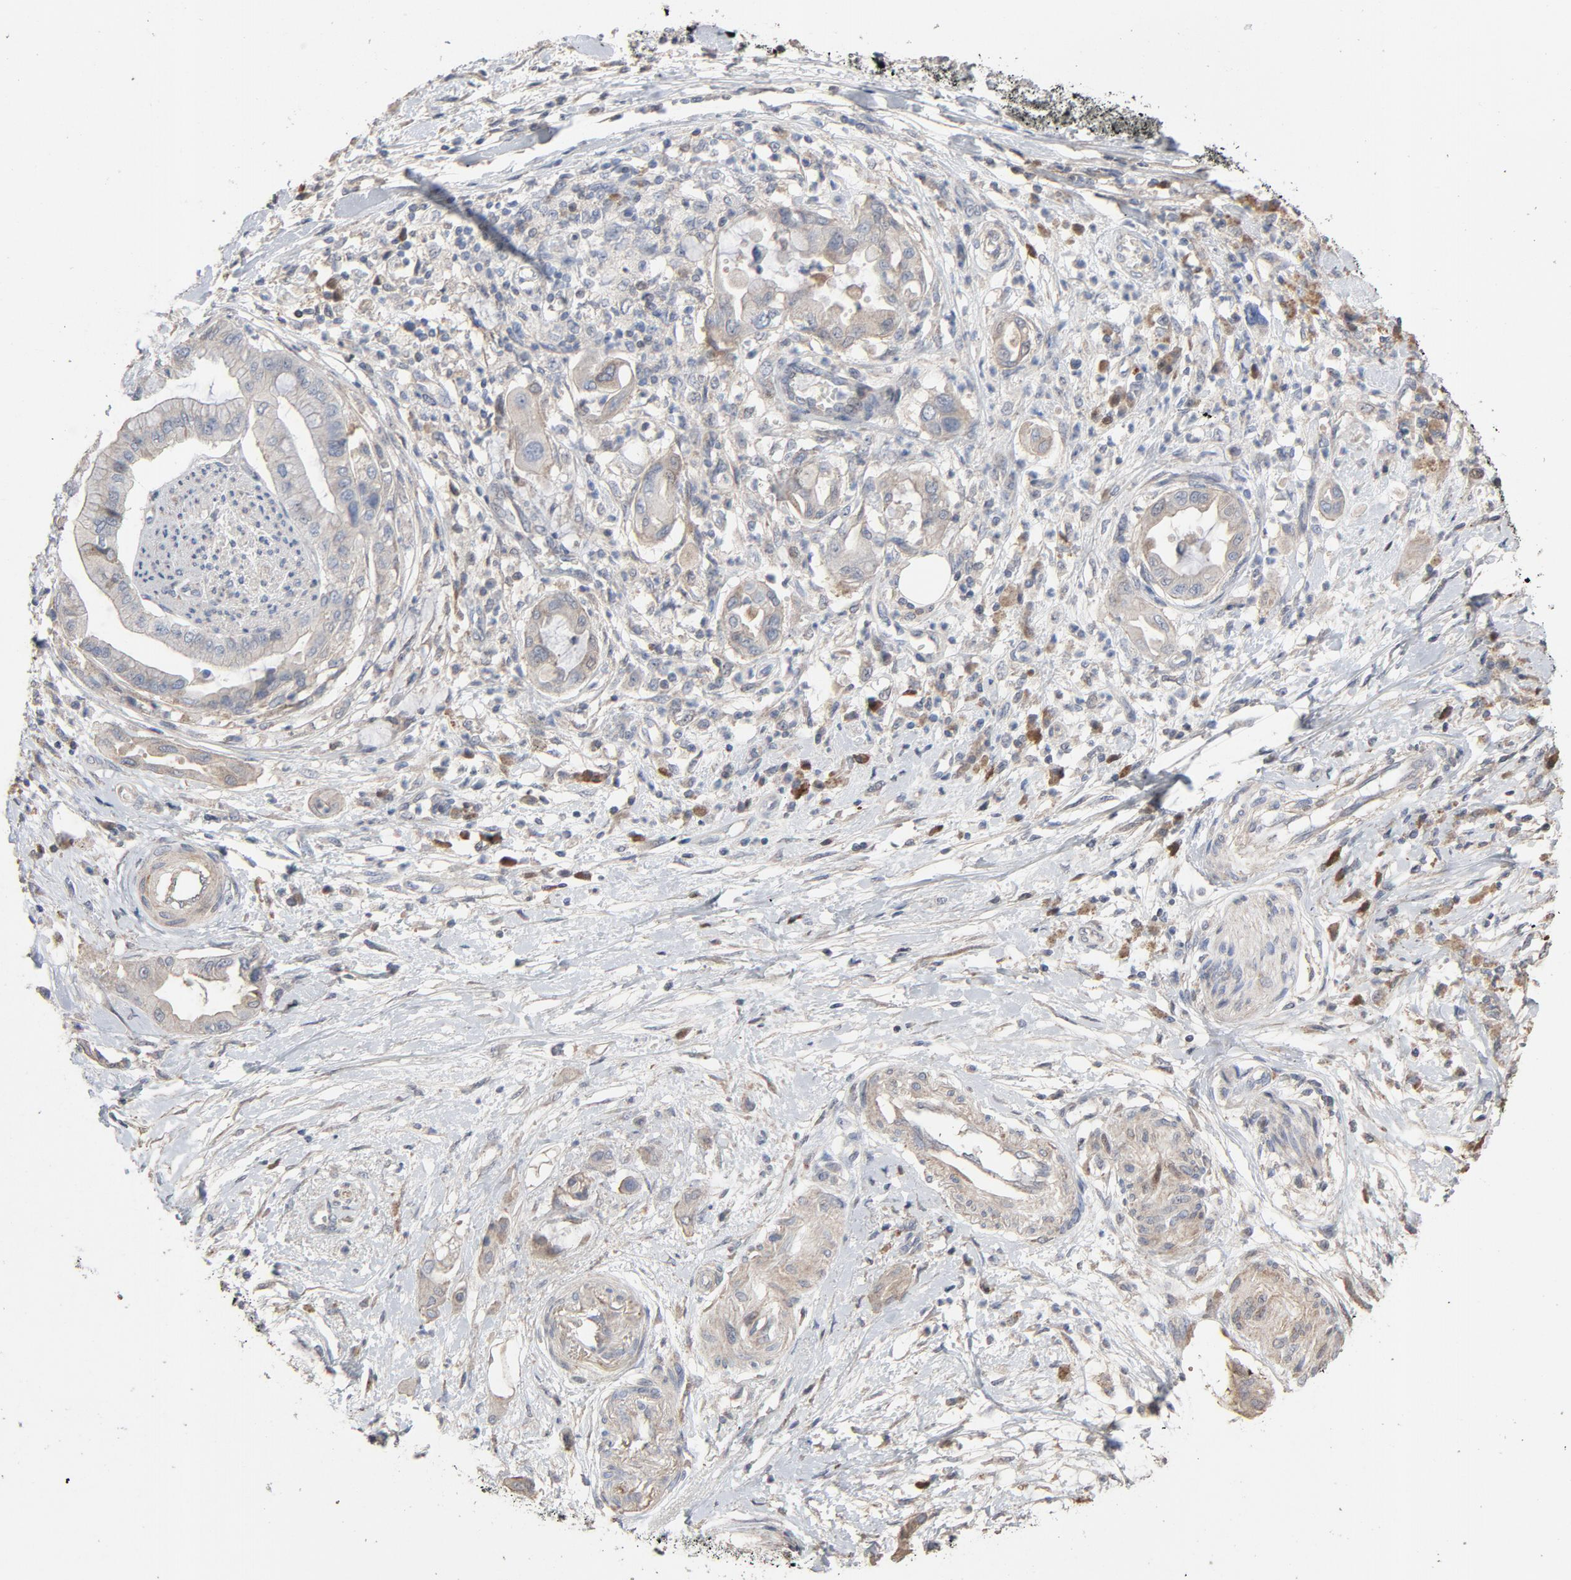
{"staining": {"intensity": "weak", "quantity": ">75%", "location": "cytoplasmic/membranous"}, "tissue": "pancreatic cancer", "cell_type": "Tumor cells", "image_type": "cancer", "snomed": [{"axis": "morphology", "description": "Adenocarcinoma, NOS"}, {"axis": "morphology", "description": "Adenocarcinoma, metastatic, NOS"}, {"axis": "topography", "description": "Lymph node"}, {"axis": "topography", "description": "Pancreas"}, {"axis": "topography", "description": "Duodenum"}], "caption": "Approximately >75% of tumor cells in metastatic adenocarcinoma (pancreatic) display weak cytoplasmic/membranous protein positivity as visualized by brown immunohistochemical staining.", "gene": "CDK6", "patient": {"sex": "female", "age": 64}}